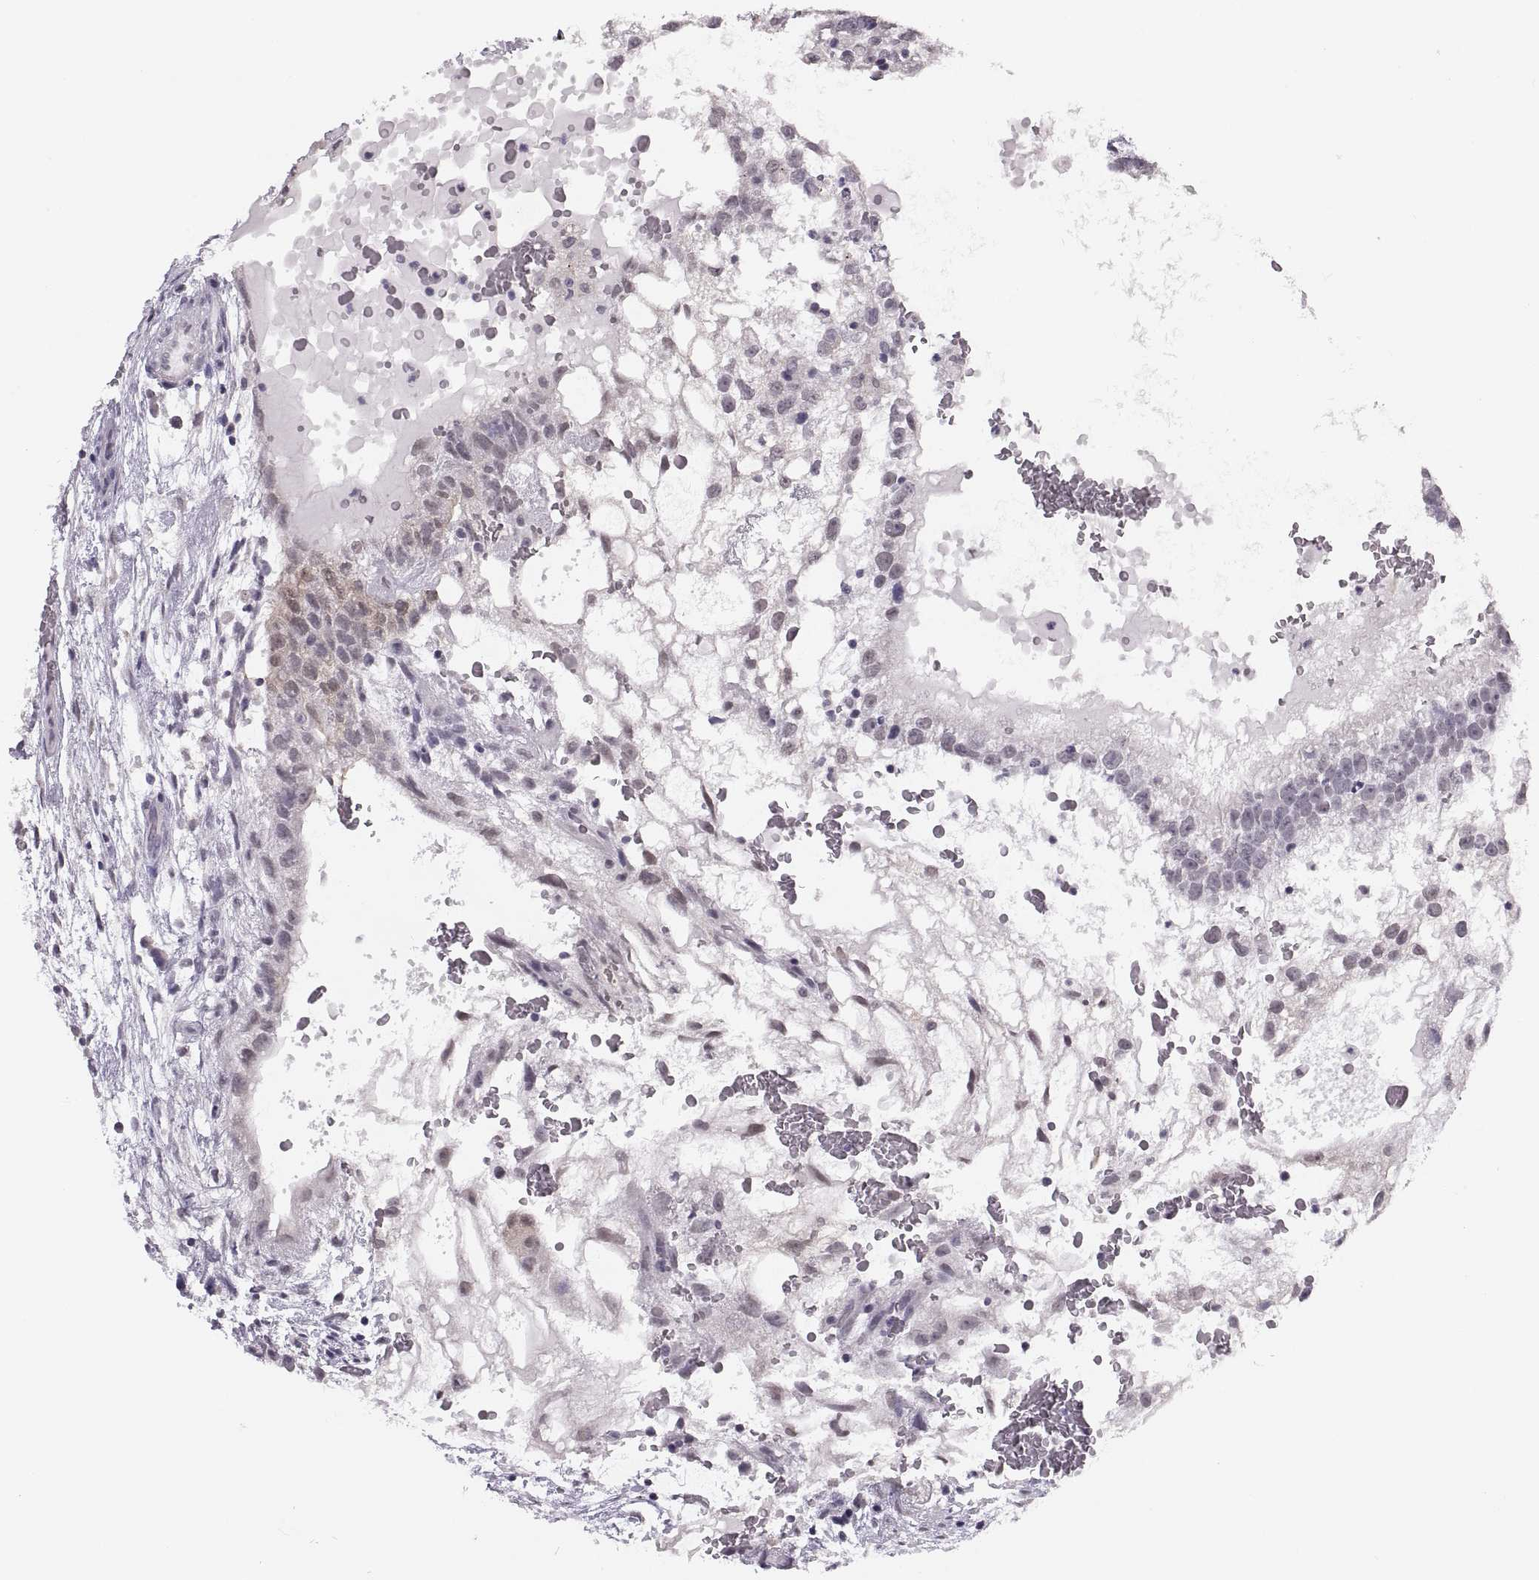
{"staining": {"intensity": "weak", "quantity": "<25%", "location": "nuclear"}, "tissue": "testis cancer", "cell_type": "Tumor cells", "image_type": "cancer", "snomed": [{"axis": "morphology", "description": "Normal tissue, NOS"}, {"axis": "morphology", "description": "Carcinoma, Embryonal, NOS"}, {"axis": "topography", "description": "Testis"}], "caption": "Immunohistochemistry (IHC) histopathology image of testis embryonal carcinoma stained for a protein (brown), which demonstrates no expression in tumor cells.", "gene": "ADH6", "patient": {"sex": "male", "age": 32}}